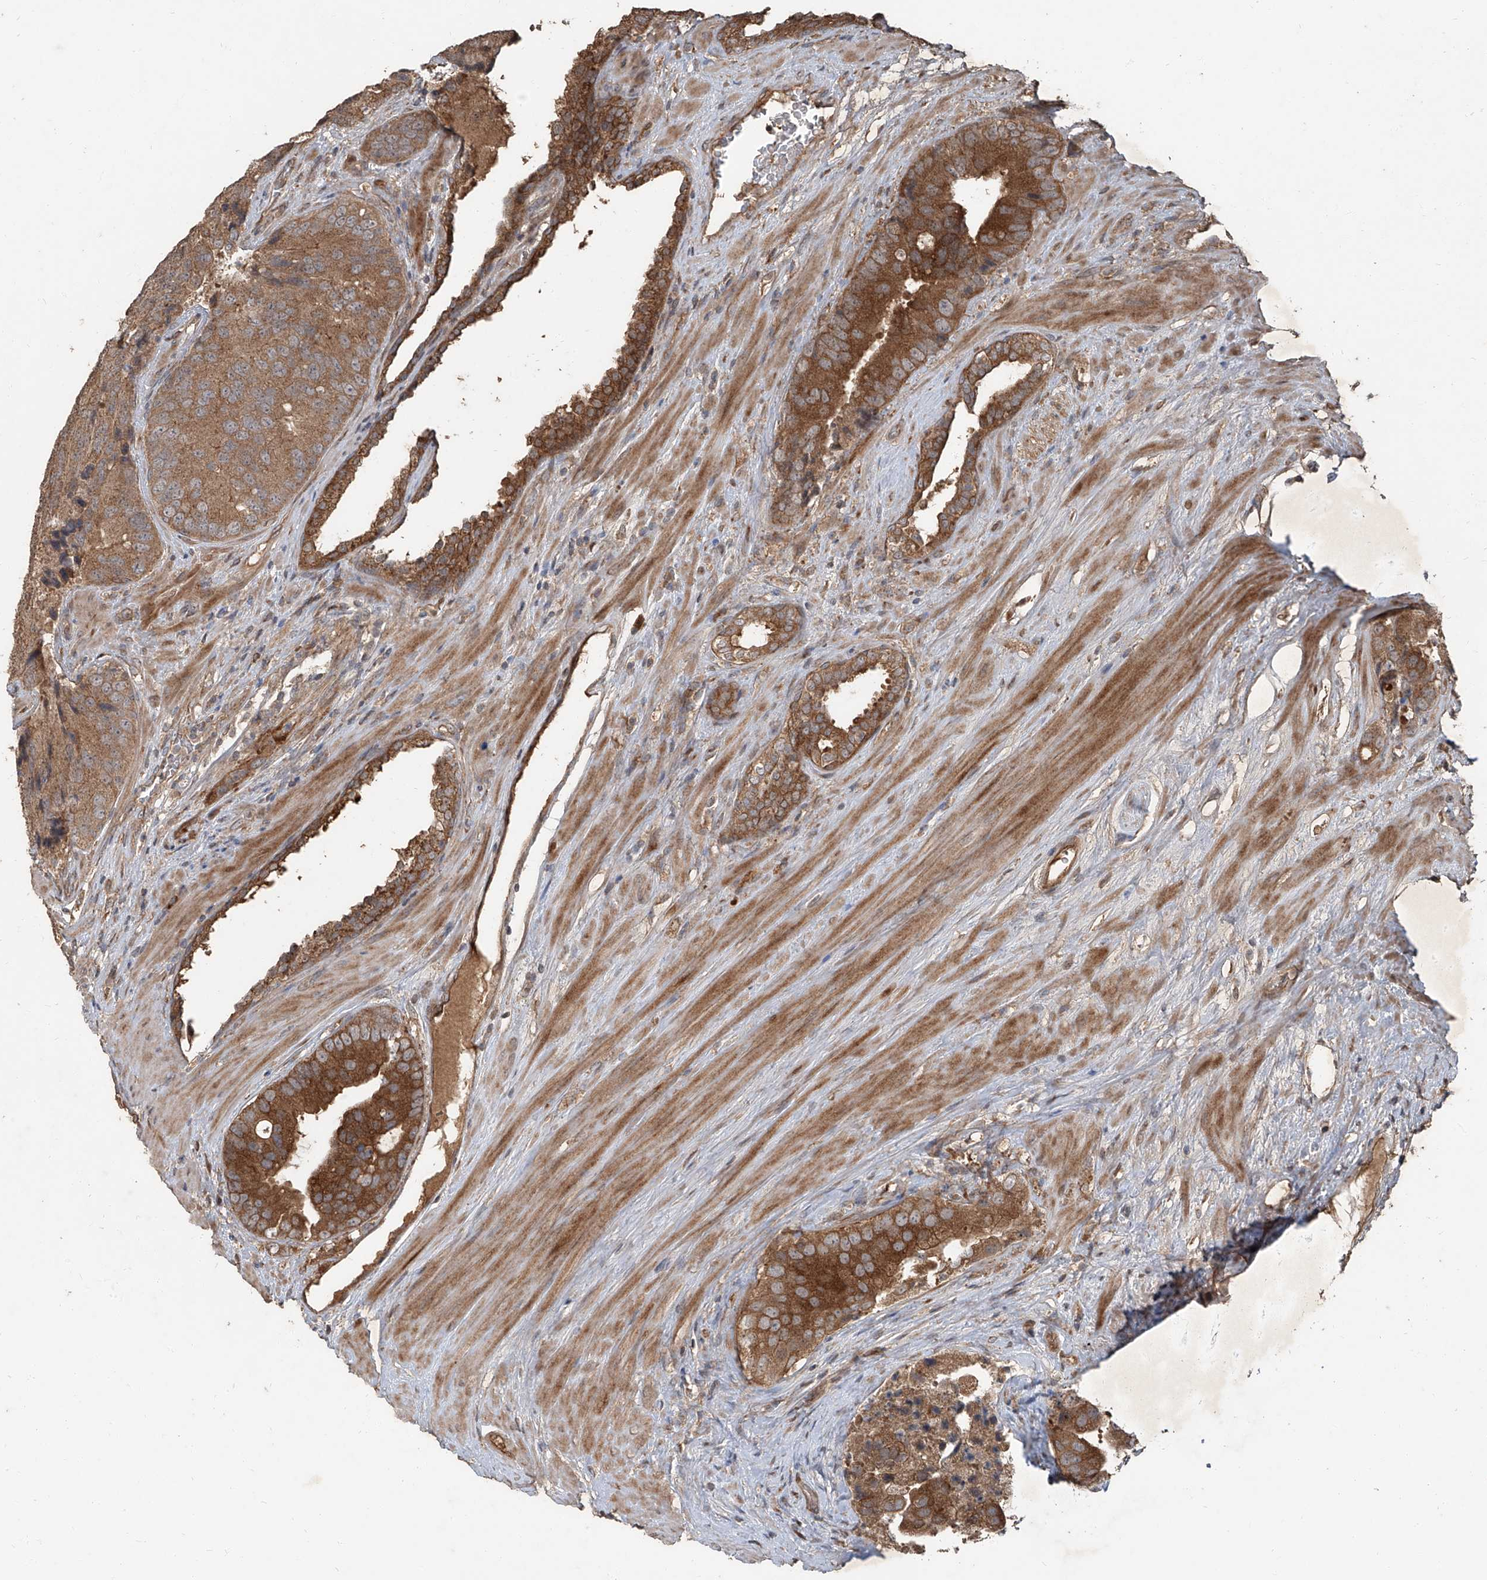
{"staining": {"intensity": "strong", "quantity": ">75%", "location": "cytoplasmic/membranous"}, "tissue": "prostate cancer", "cell_type": "Tumor cells", "image_type": "cancer", "snomed": [{"axis": "morphology", "description": "Adenocarcinoma, High grade"}, {"axis": "topography", "description": "Prostate"}], "caption": "High-grade adenocarcinoma (prostate) stained with a brown dye exhibits strong cytoplasmic/membranous positive positivity in about >75% of tumor cells.", "gene": "CCN1", "patient": {"sex": "male", "age": 70}}